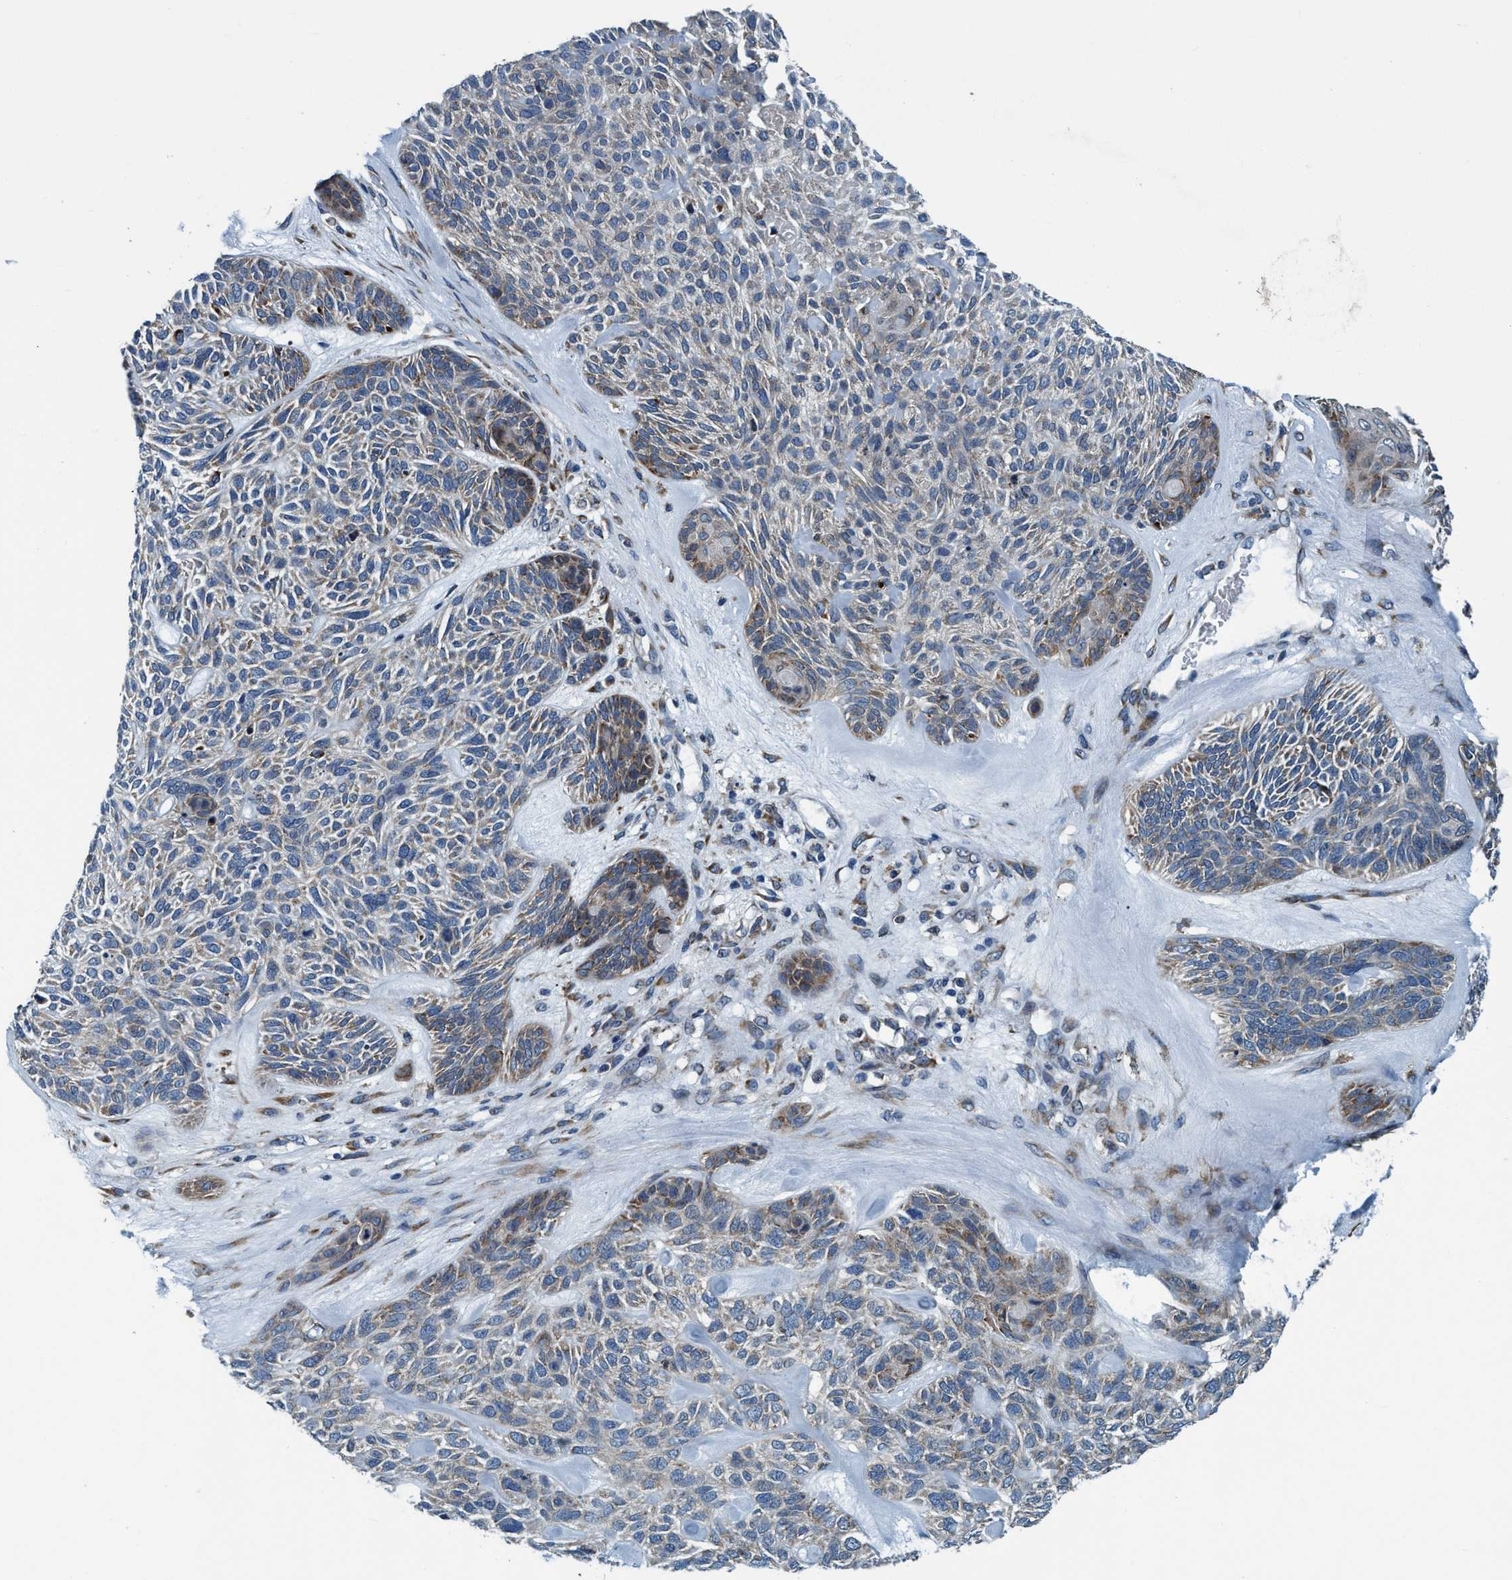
{"staining": {"intensity": "moderate", "quantity": "<25%", "location": "cytoplasmic/membranous"}, "tissue": "skin cancer", "cell_type": "Tumor cells", "image_type": "cancer", "snomed": [{"axis": "morphology", "description": "Basal cell carcinoma"}, {"axis": "topography", "description": "Skin"}], "caption": "An image showing moderate cytoplasmic/membranous staining in approximately <25% of tumor cells in skin cancer, as visualized by brown immunohistochemical staining.", "gene": "ARMC9", "patient": {"sex": "male", "age": 55}}